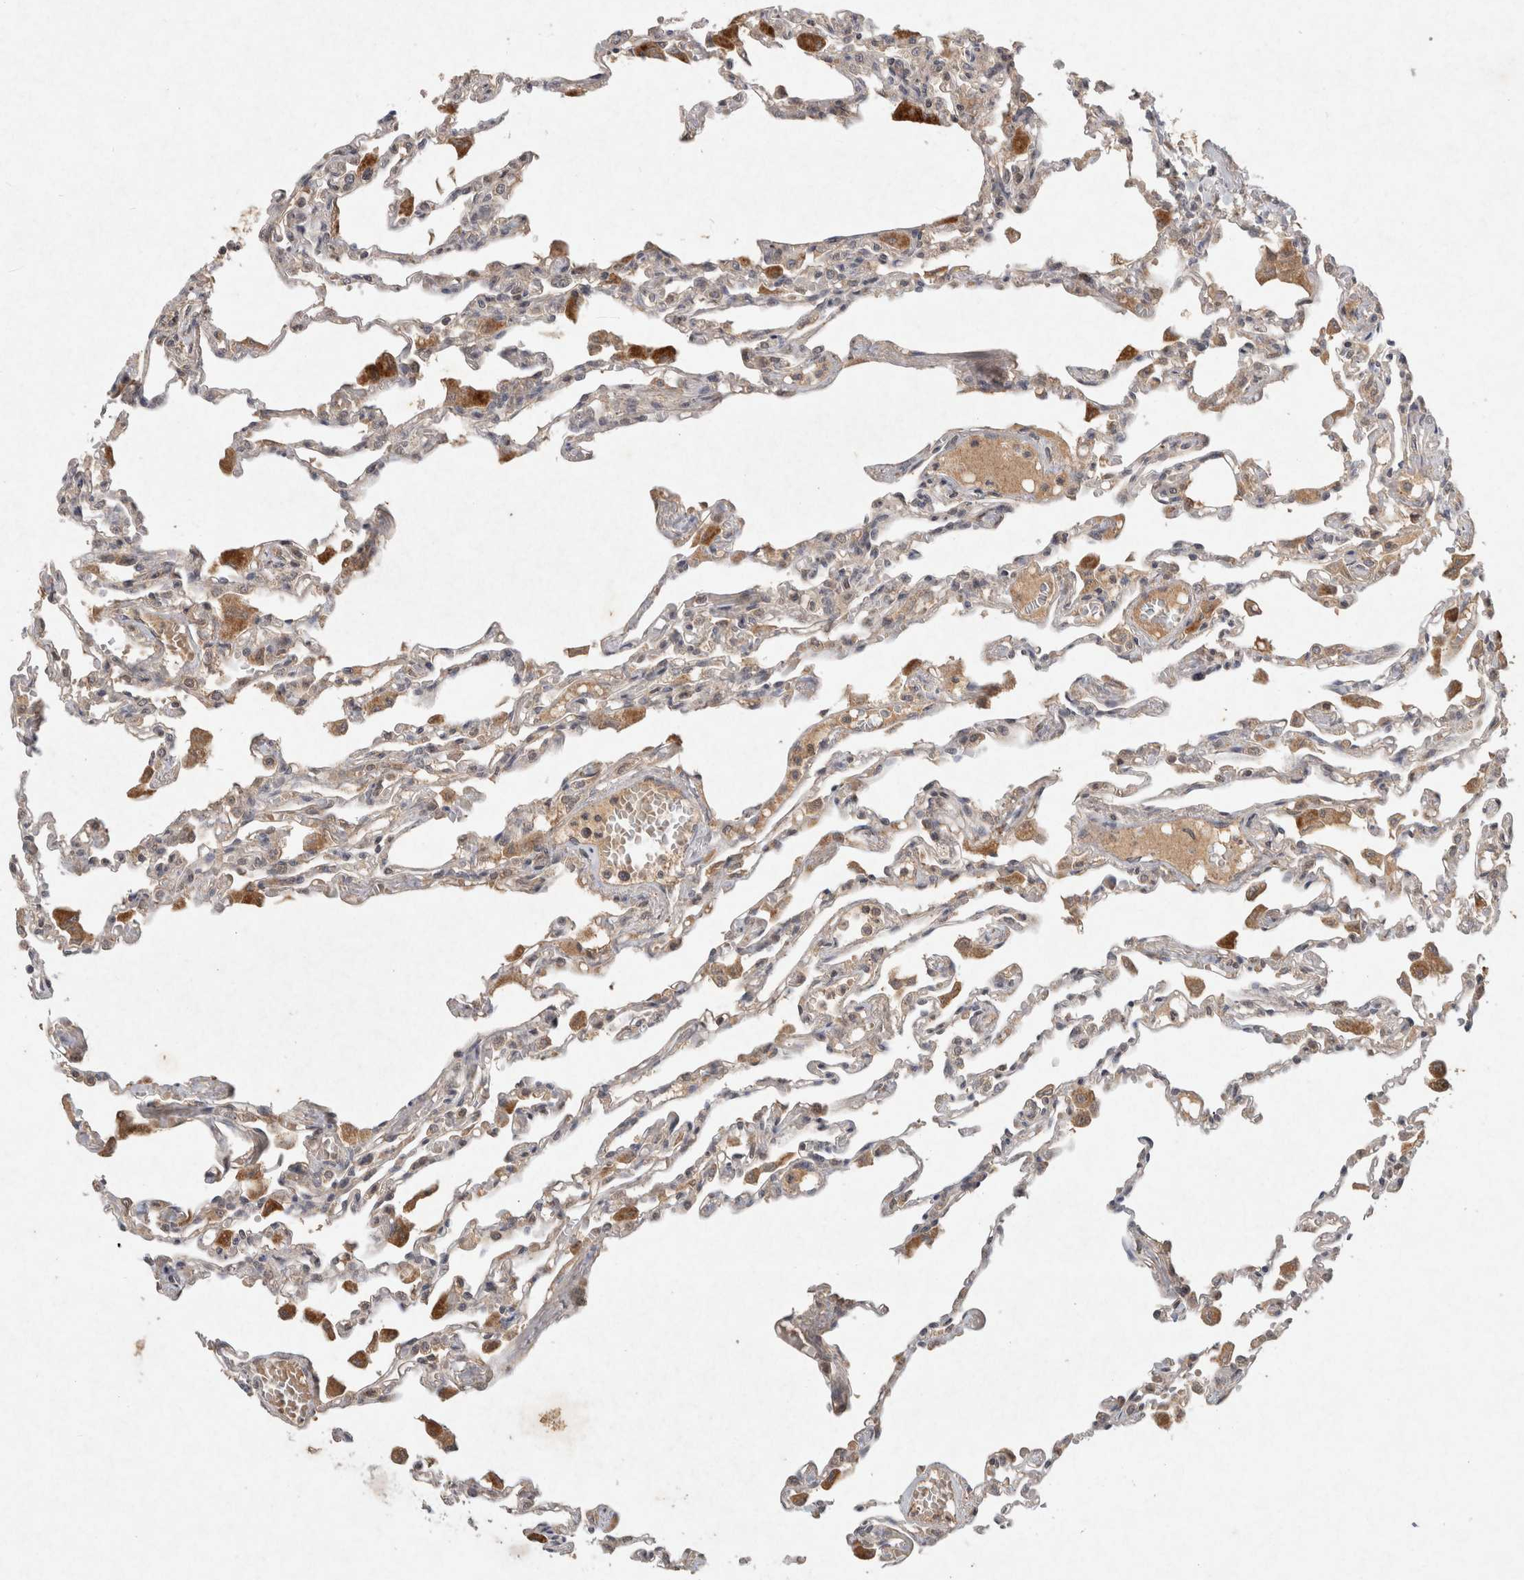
{"staining": {"intensity": "weak", "quantity": "25%-75%", "location": "cytoplasmic/membranous"}, "tissue": "lung", "cell_type": "Alveolar cells", "image_type": "normal", "snomed": [{"axis": "morphology", "description": "Normal tissue, NOS"}, {"axis": "topography", "description": "Bronchus"}, {"axis": "topography", "description": "Lung"}], "caption": "Immunohistochemical staining of unremarkable human lung demonstrates weak cytoplasmic/membranous protein expression in about 25%-75% of alveolar cells.", "gene": "LOXL2", "patient": {"sex": "female", "age": 49}}